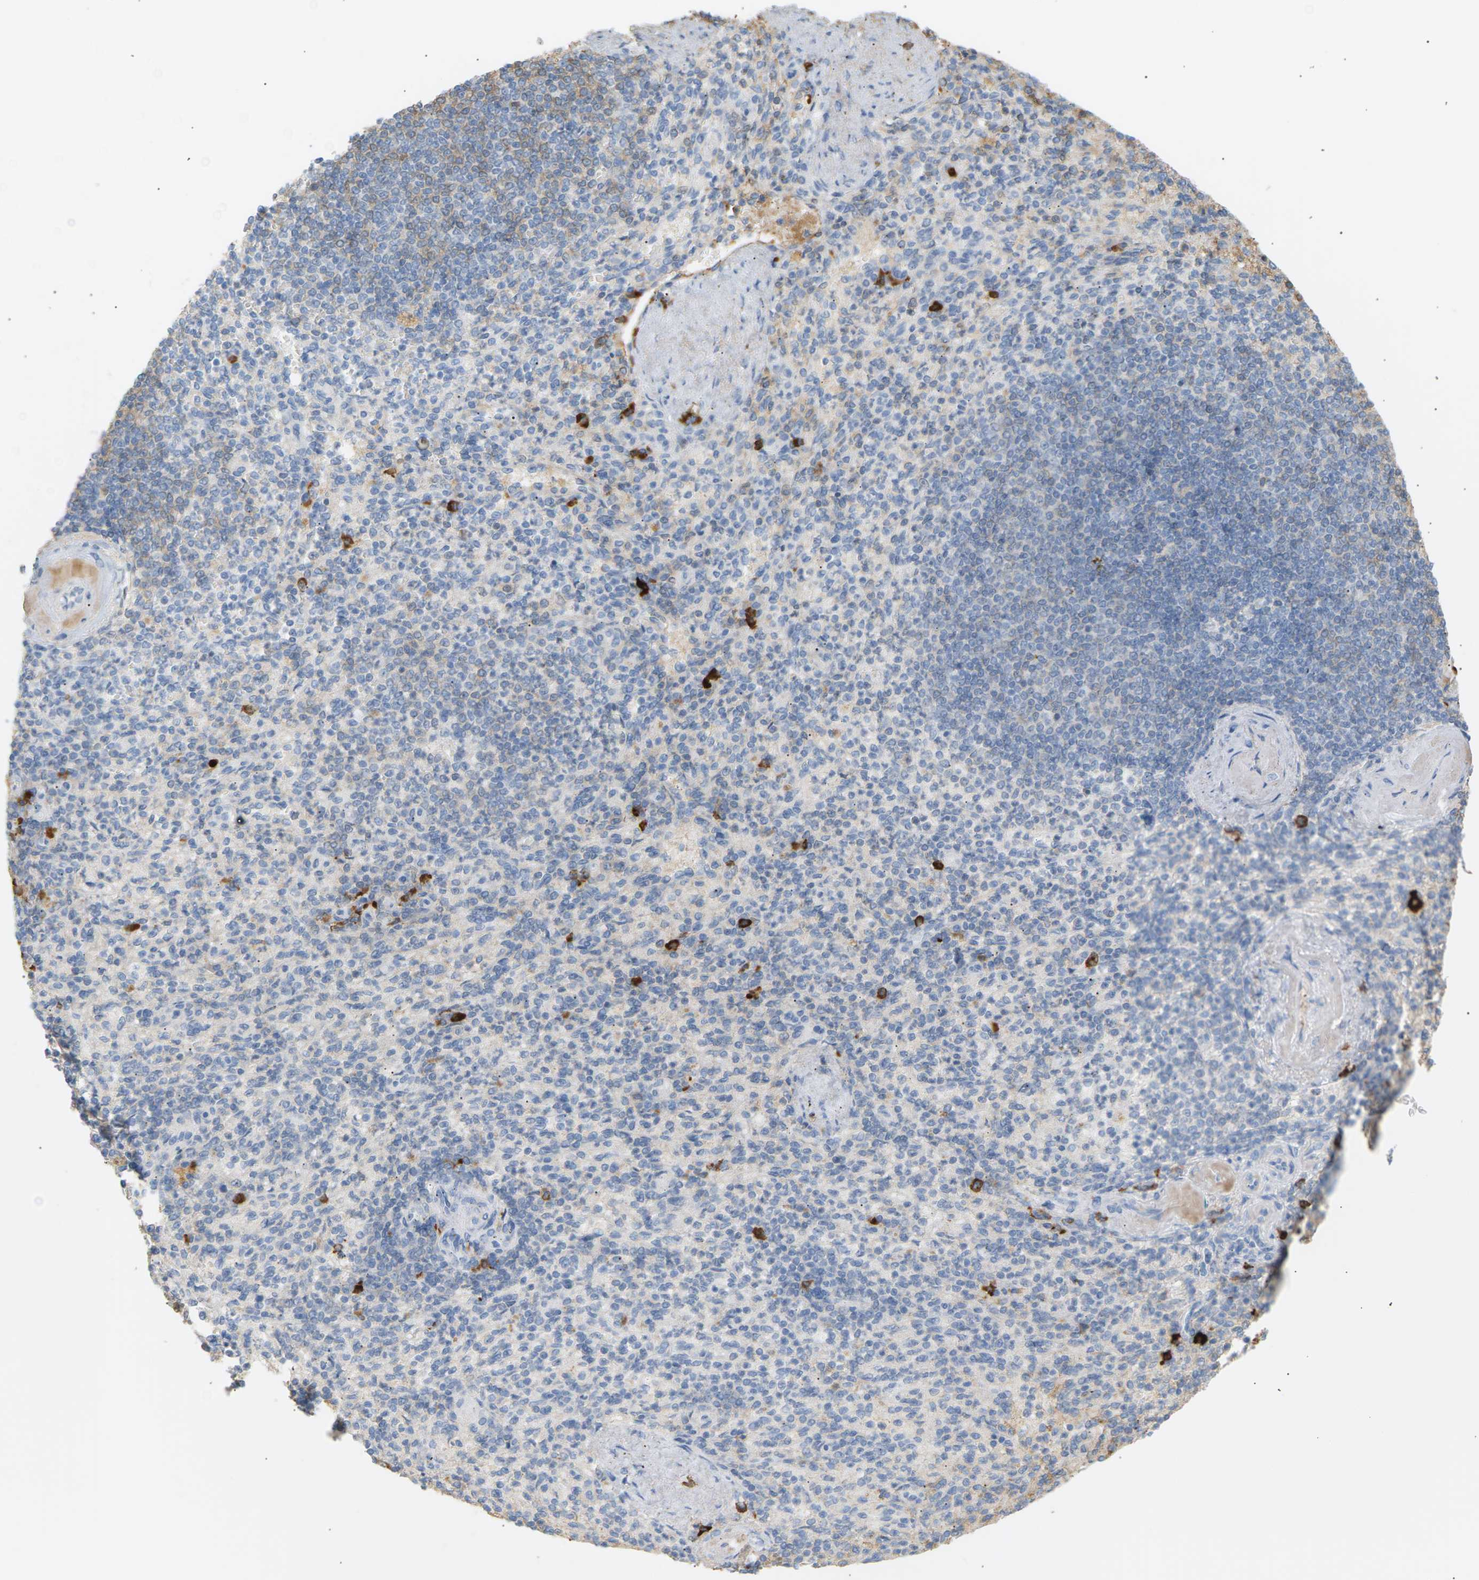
{"staining": {"intensity": "strong", "quantity": "<25%", "location": "cytoplasmic/membranous"}, "tissue": "spleen", "cell_type": "Cells in red pulp", "image_type": "normal", "snomed": [{"axis": "morphology", "description": "Normal tissue, NOS"}, {"axis": "topography", "description": "Spleen"}], "caption": "A brown stain highlights strong cytoplasmic/membranous expression of a protein in cells in red pulp of normal human spleen.", "gene": "IGLC3", "patient": {"sex": "female", "age": 74}}